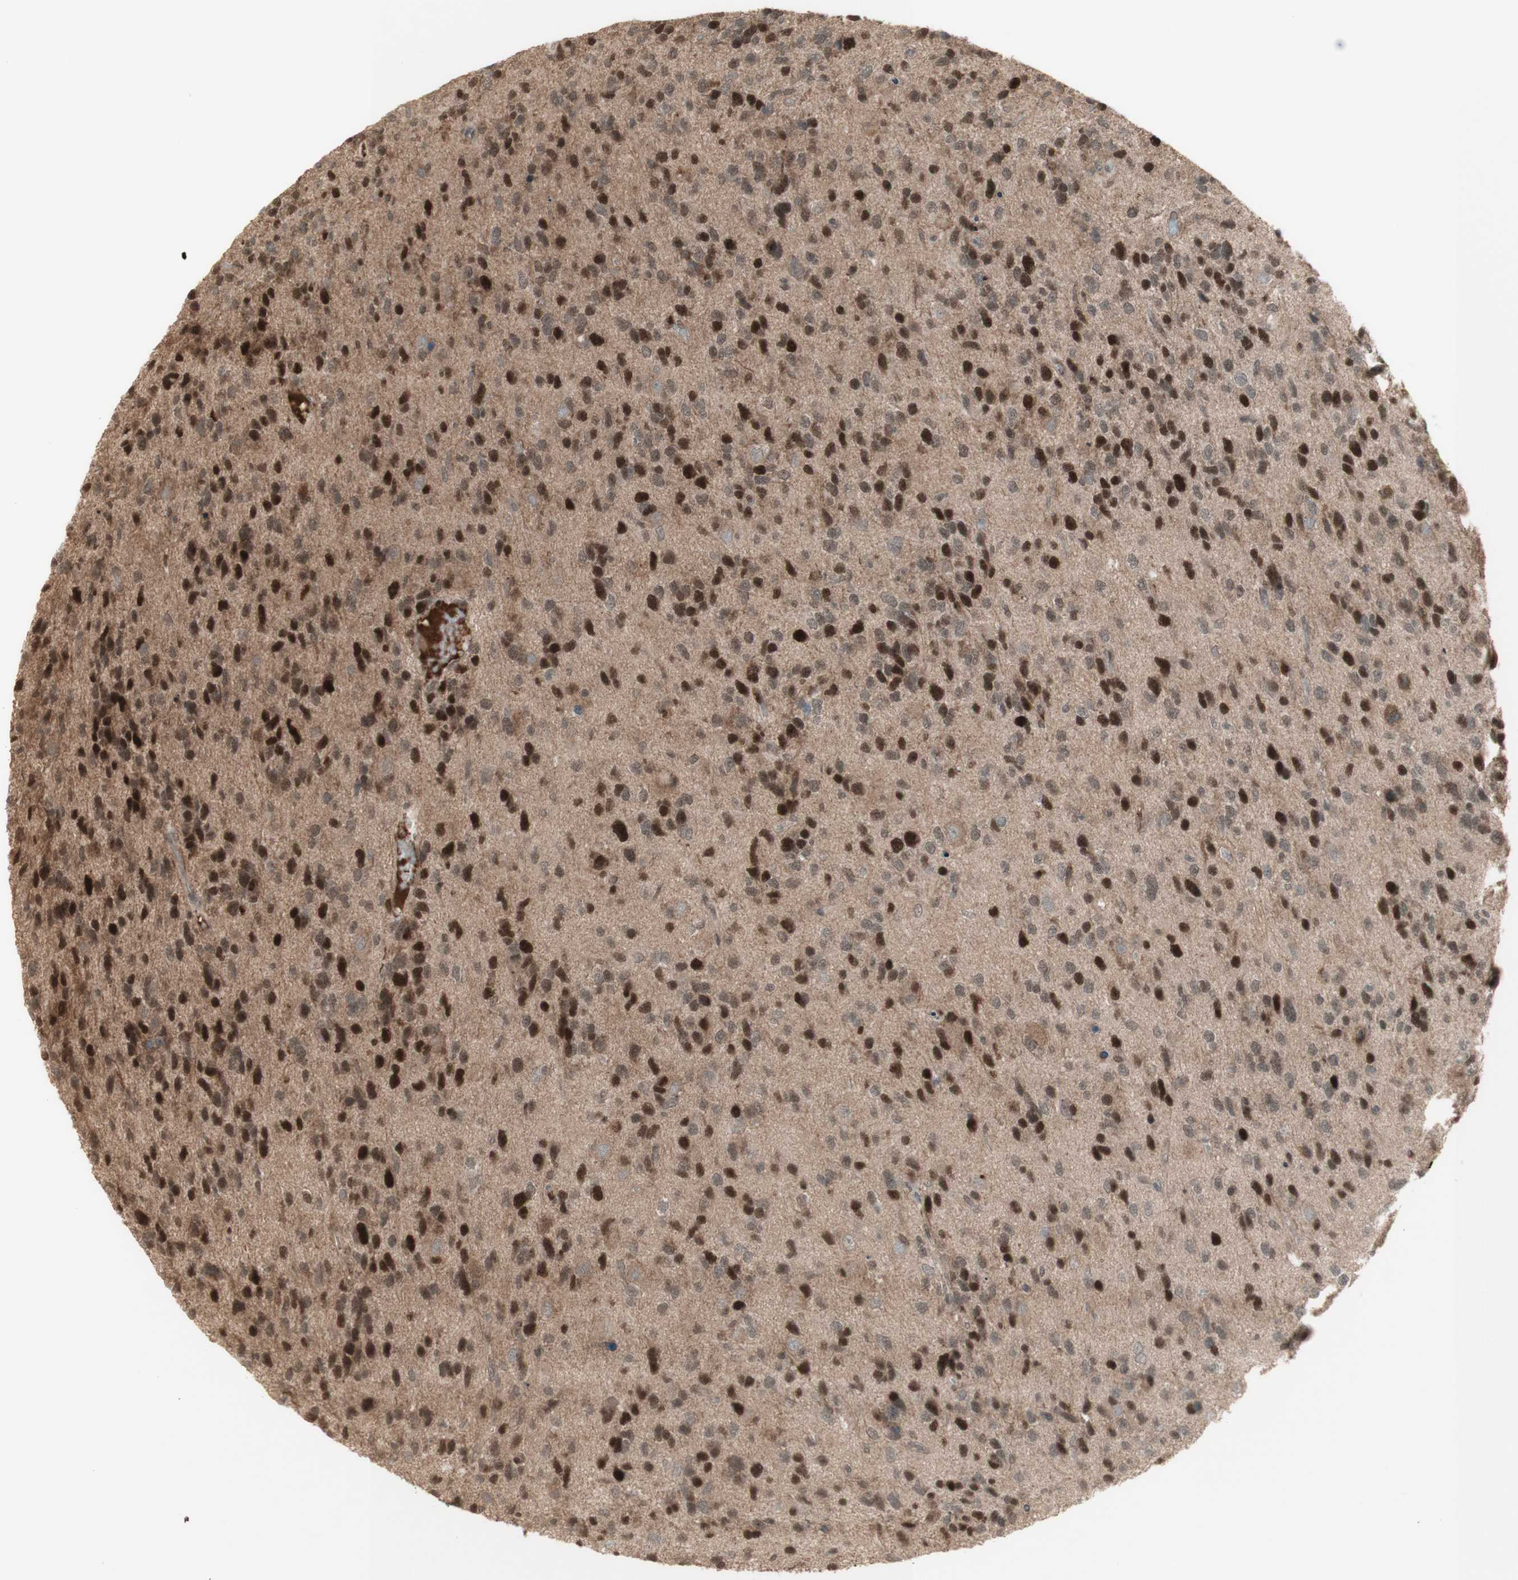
{"staining": {"intensity": "strong", "quantity": ">75%", "location": "nuclear"}, "tissue": "glioma", "cell_type": "Tumor cells", "image_type": "cancer", "snomed": [{"axis": "morphology", "description": "Glioma, malignant, High grade"}, {"axis": "topography", "description": "Brain"}], "caption": "Tumor cells exhibit high levels of strong nuclear staining in about >75% of cells in malignant high-grade glioma.", "gene": "MSH6", "patient": {"sex": "female", "age": 58}}